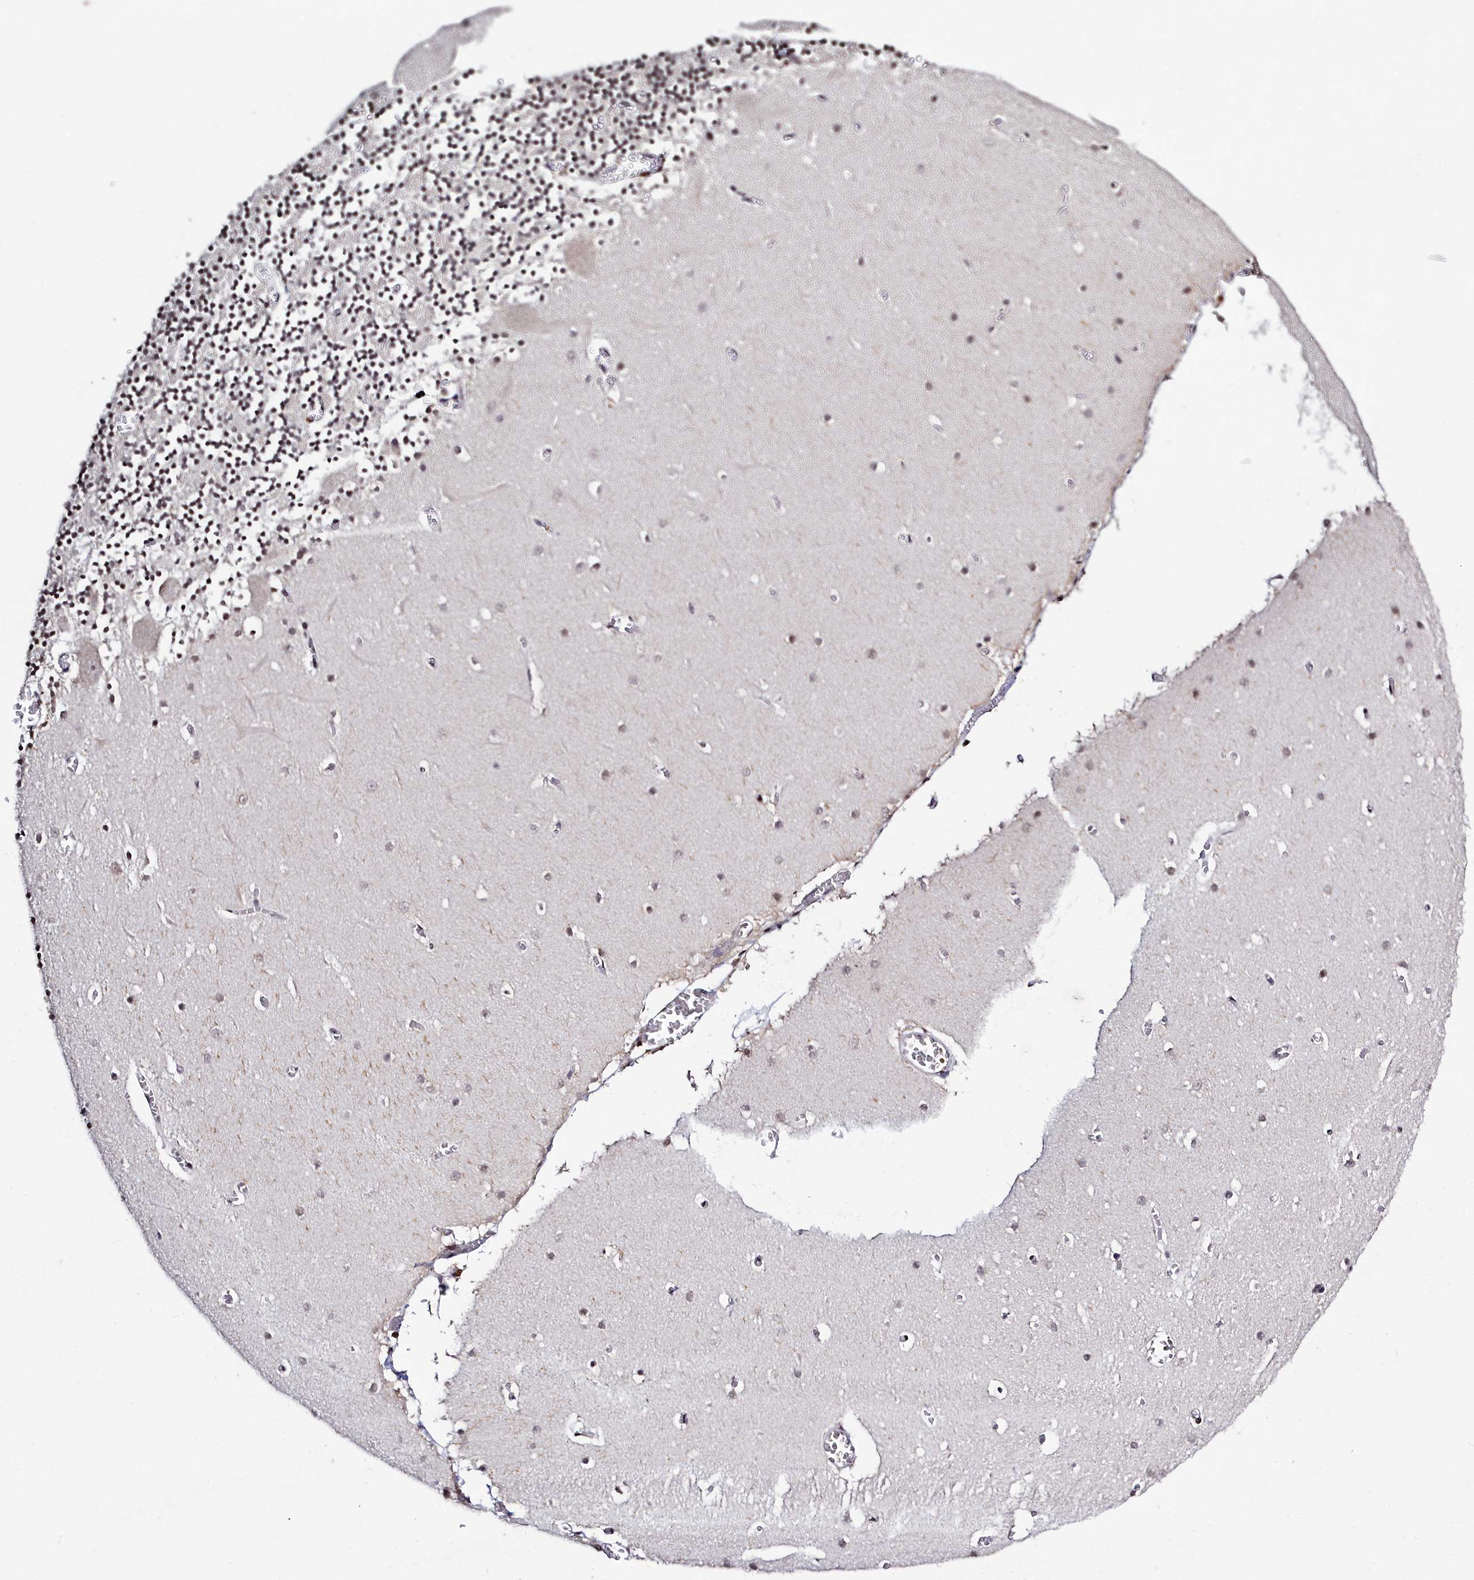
{"staining": {"intensity": "moderate", "quantity": "<25%", "location": "nuclear"}, "tissue": "cerebellum", "cell_type": "Cells in granular layer", "image_type": "normal", "snomed": [{"axis": "morphology", "description": "Normal tissue, NOS"}, {"axis": "topography", "description": "Cerebellum"}], "caption": "Cerebellum stained with immunohistochemistry reveals moderate nuclear positivity in about <25% of cells in granular layer.", "gene": "FZD4", "patient": {"sex": "female", "age": 28}}